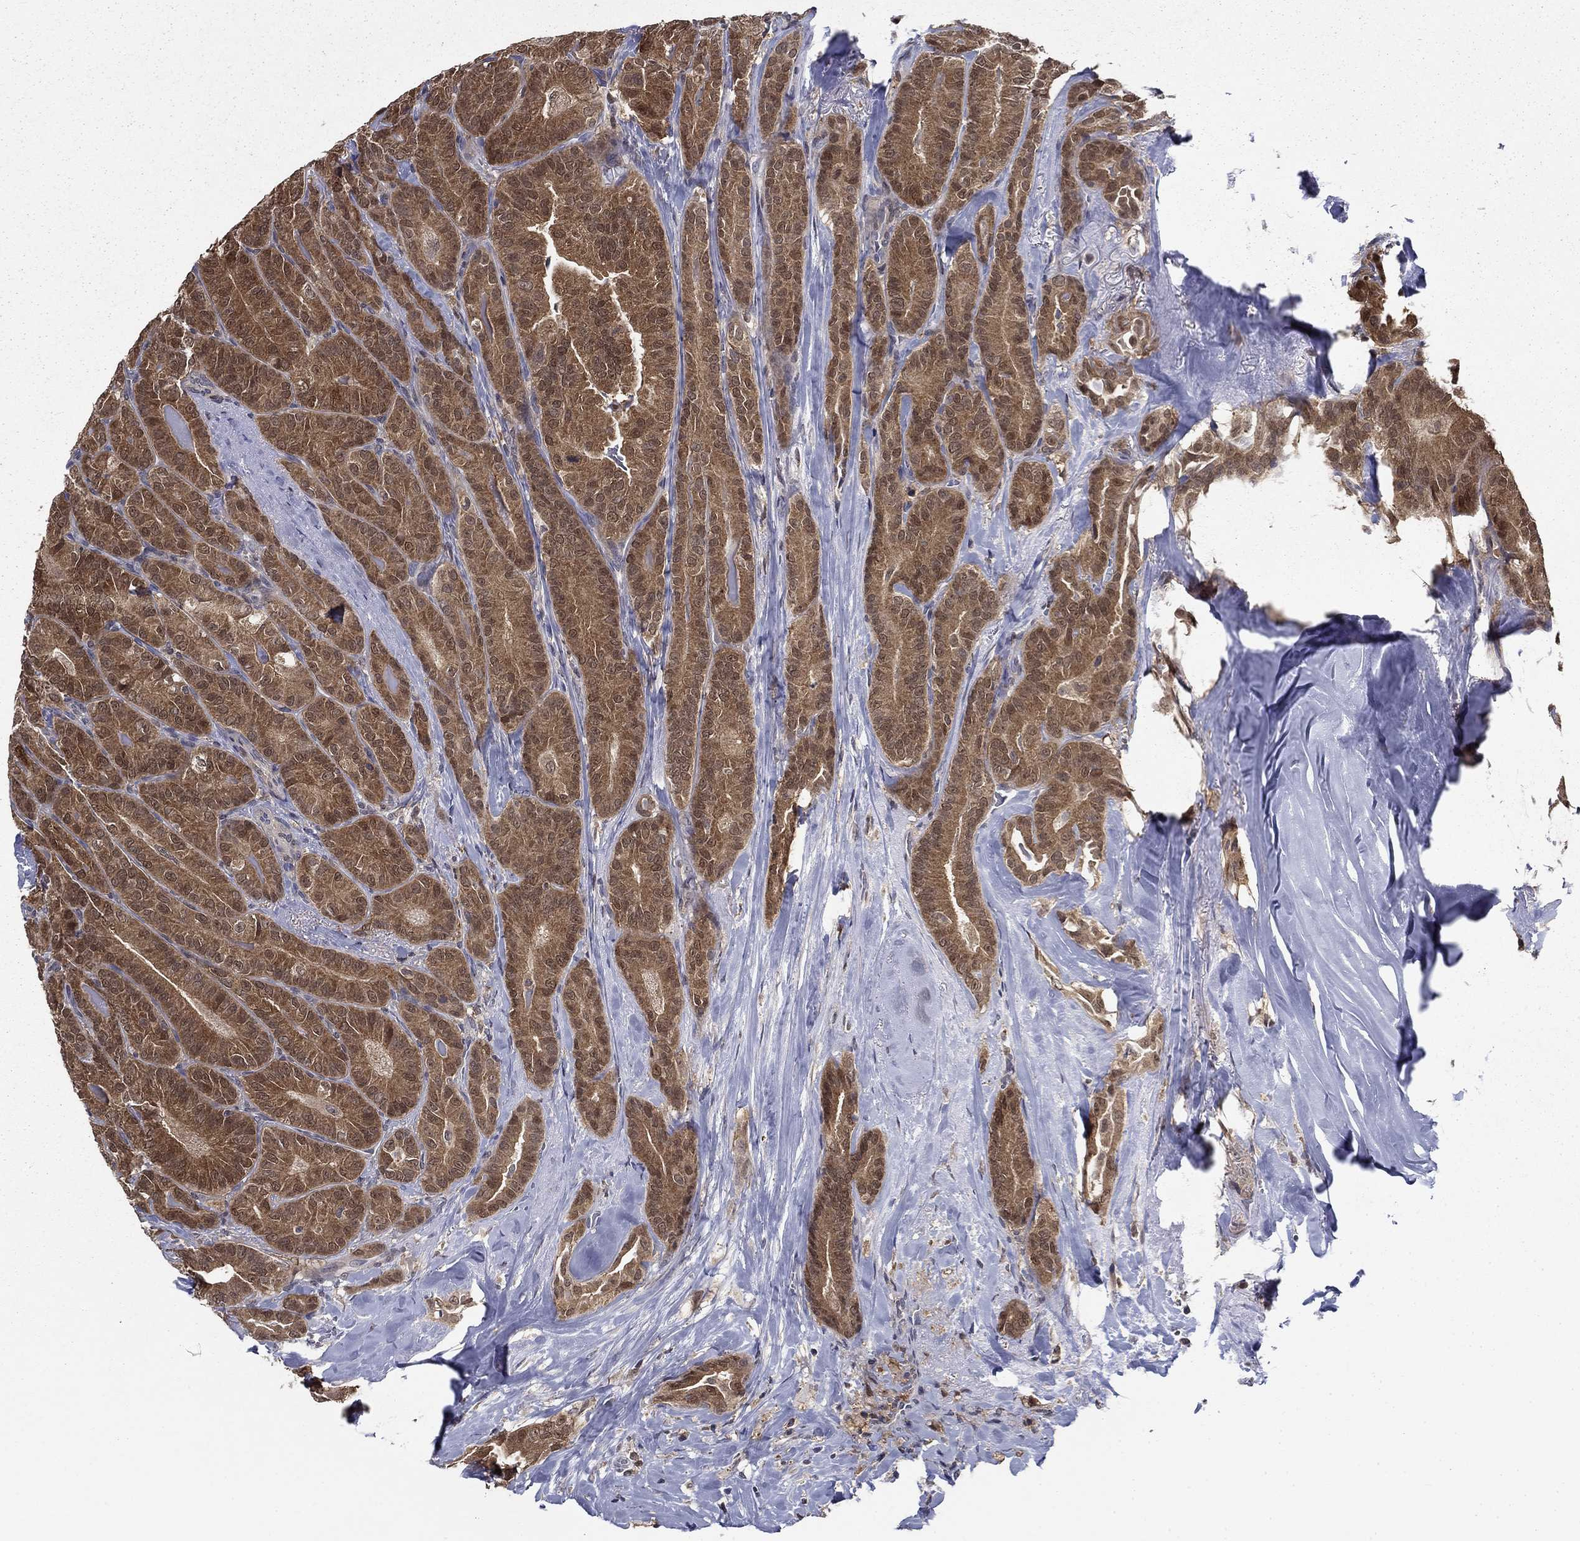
{"staining": {"intensity": "moderate", "quantity": ">75%", "location": "cytoplasmic/membranous"}, "tissue": "thyroid cancer", "cell_type": "Tumor cells", "image_type": "cancer", "snomed": [{"axis": "morphology", "description": "Papillary adenocarcinoma, NOS"}, {"axis": "topography", "description": "Thyroid gland"}], "caption": "IHC (DAB) staining of human thyroid cancer shows moderate cytoplasmic/membranous protein staining in about >75% of tumor cells.", "gene": "NIT2", "patient": {"sex": "male", "age": 61}}